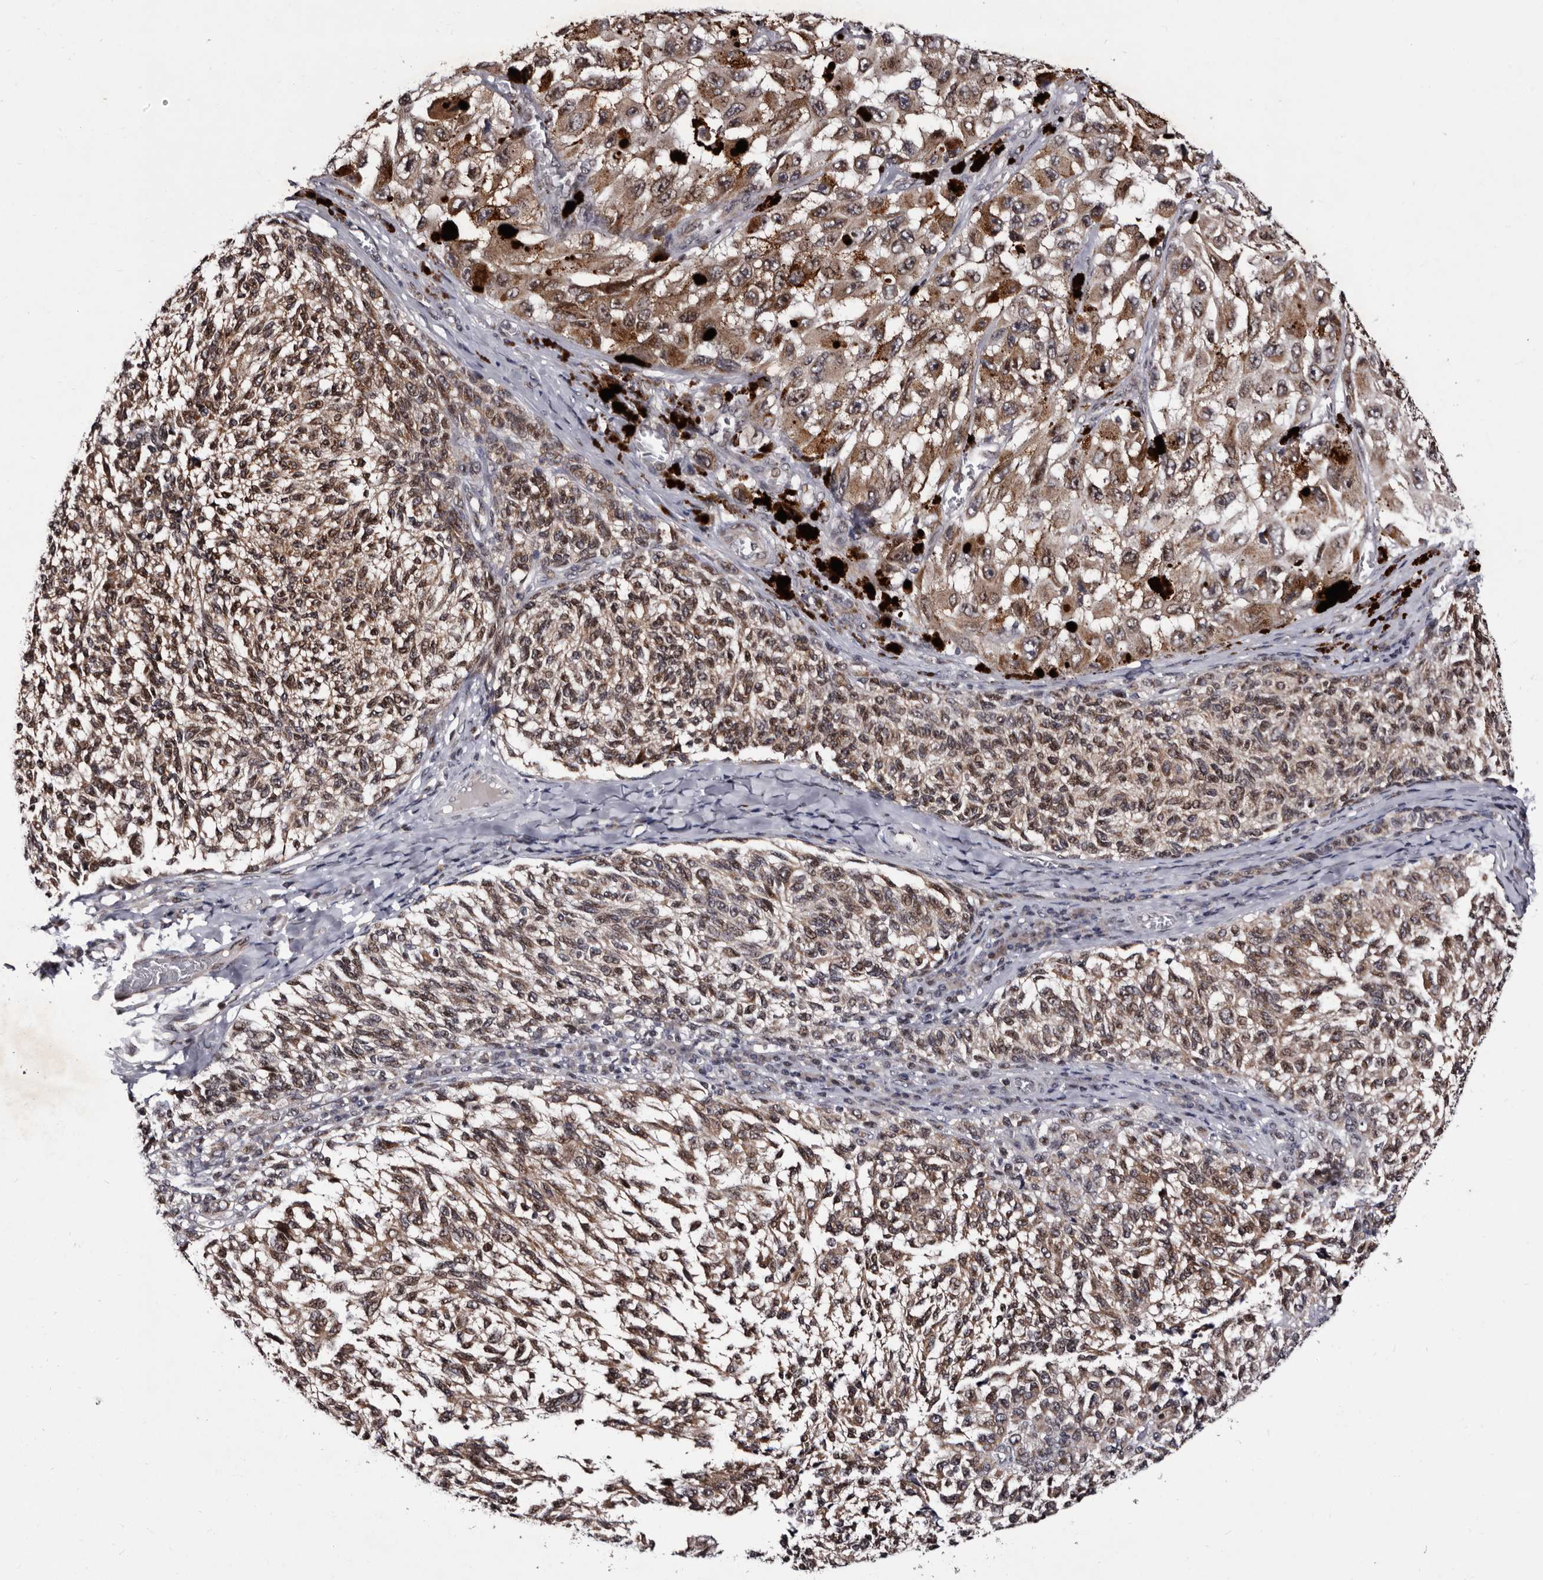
{"staining": {"intensity": "moderate", "quantity": ">75%", "location": "cytoplasmic/membranous,nuclear"}, "tissue": "melanoma", "cell_type": "Tumor cells", "image_type": "cancer", "snomed": [{"axis": "morphology", "description": "Malignant melanoma, NOS"}, {"axis": "topography", "description": "Skin"}], "caption": "Moderate cytoplasmic/membranous and nuclear protein expression is appreciated in about >75% of tumor cells in malignant melanoma. (DAB IHC with brightfield microscopy, high magnification).", "gene": "TNKS", "patient": {"sex": "female", "age": 73}}